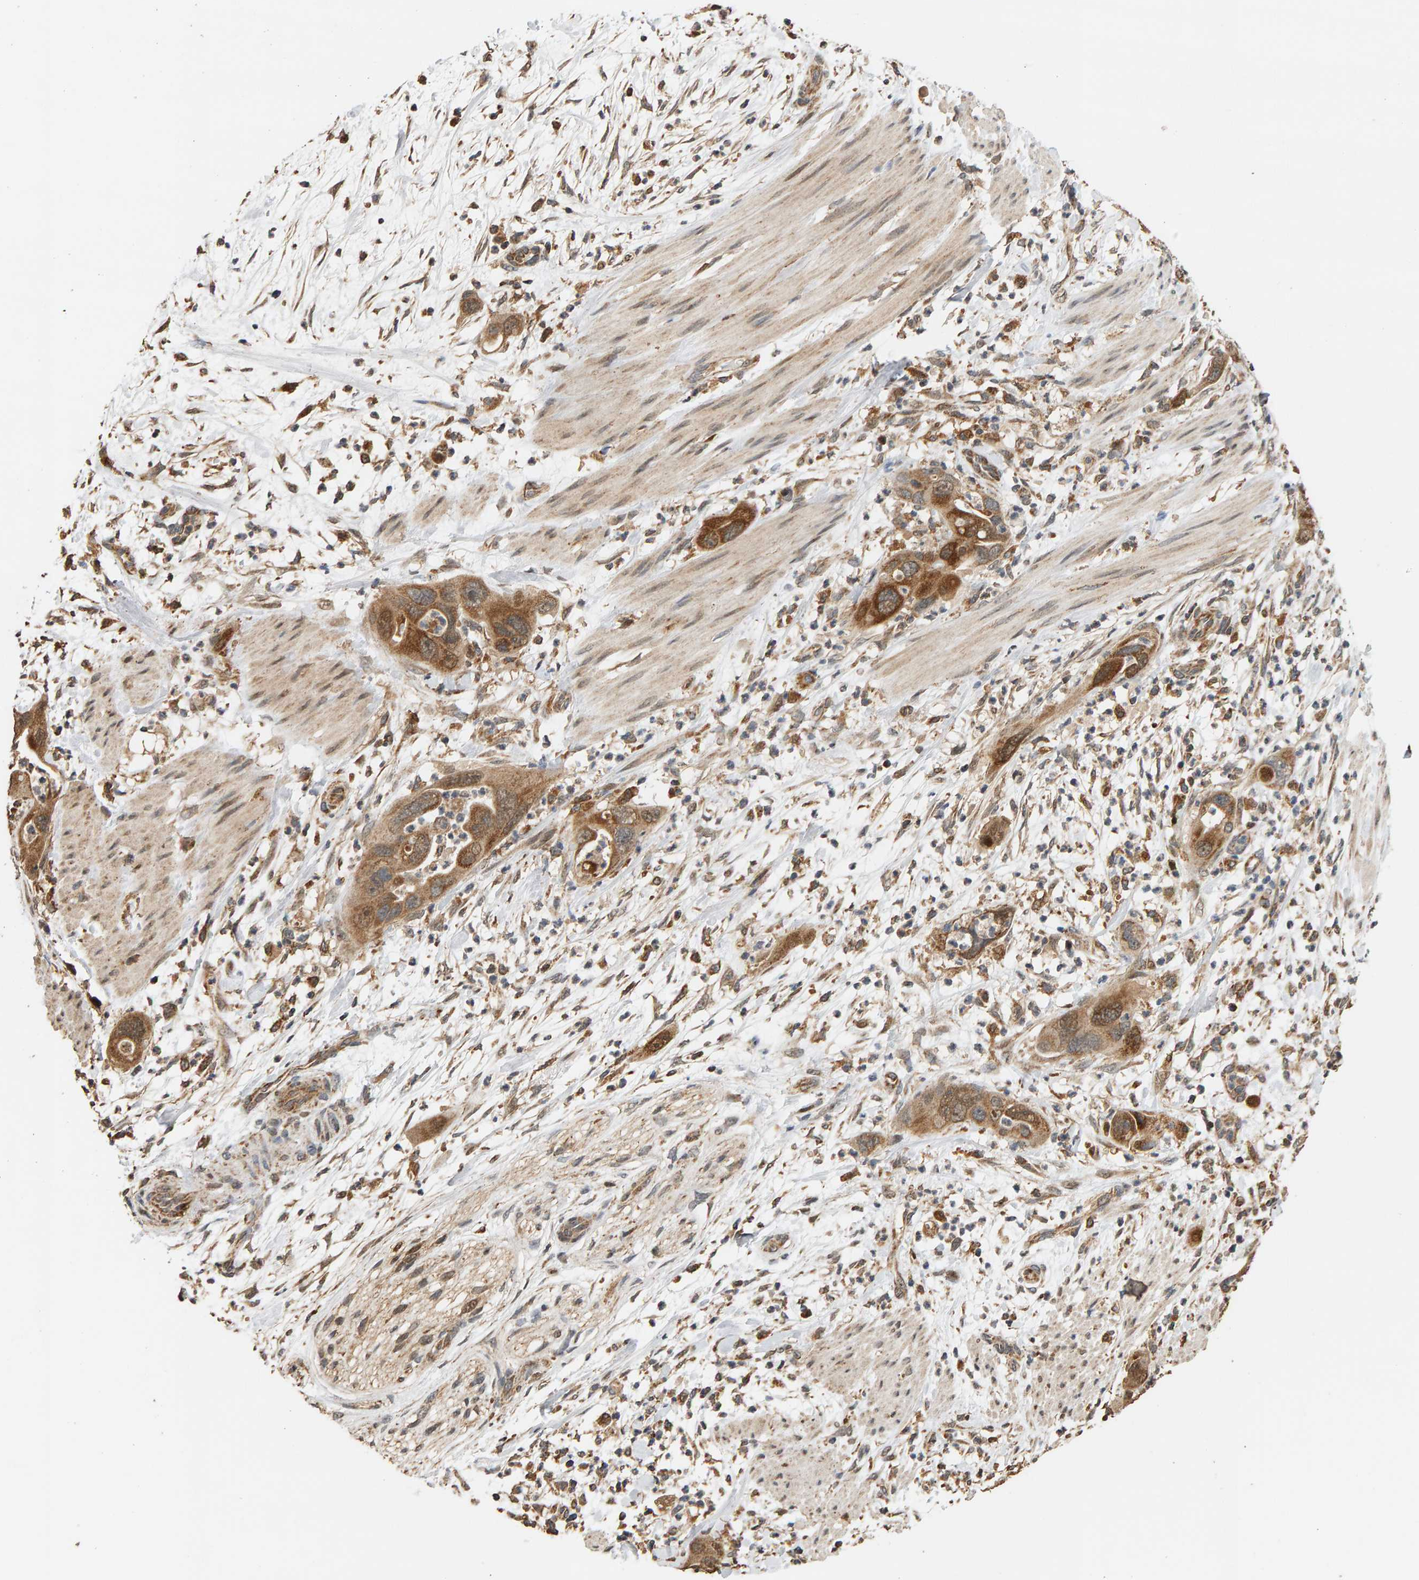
{"staining": {"intensity": "moderate", "quantity": ">75%", "location": "cytoplasmic/membranous"}, "tissue": "pancreatic cancer", "cell_type": "Tumor cells", "image_type": "cancer", "snomed": [{"axis": "morphology", "description": "Adenocarcinoma, NOS"}, {"axis": "topography", "description": "Pancreas"}], "caption": "Approximately >75% of tumor cells in pancreatic adenocarcinoma display moderate cytoplasmic/membranous protein positivity as visualized by brown immunohistochemical staining.", "gene": "GSTK1", "patient": {"sex": "female", "age": 71}}